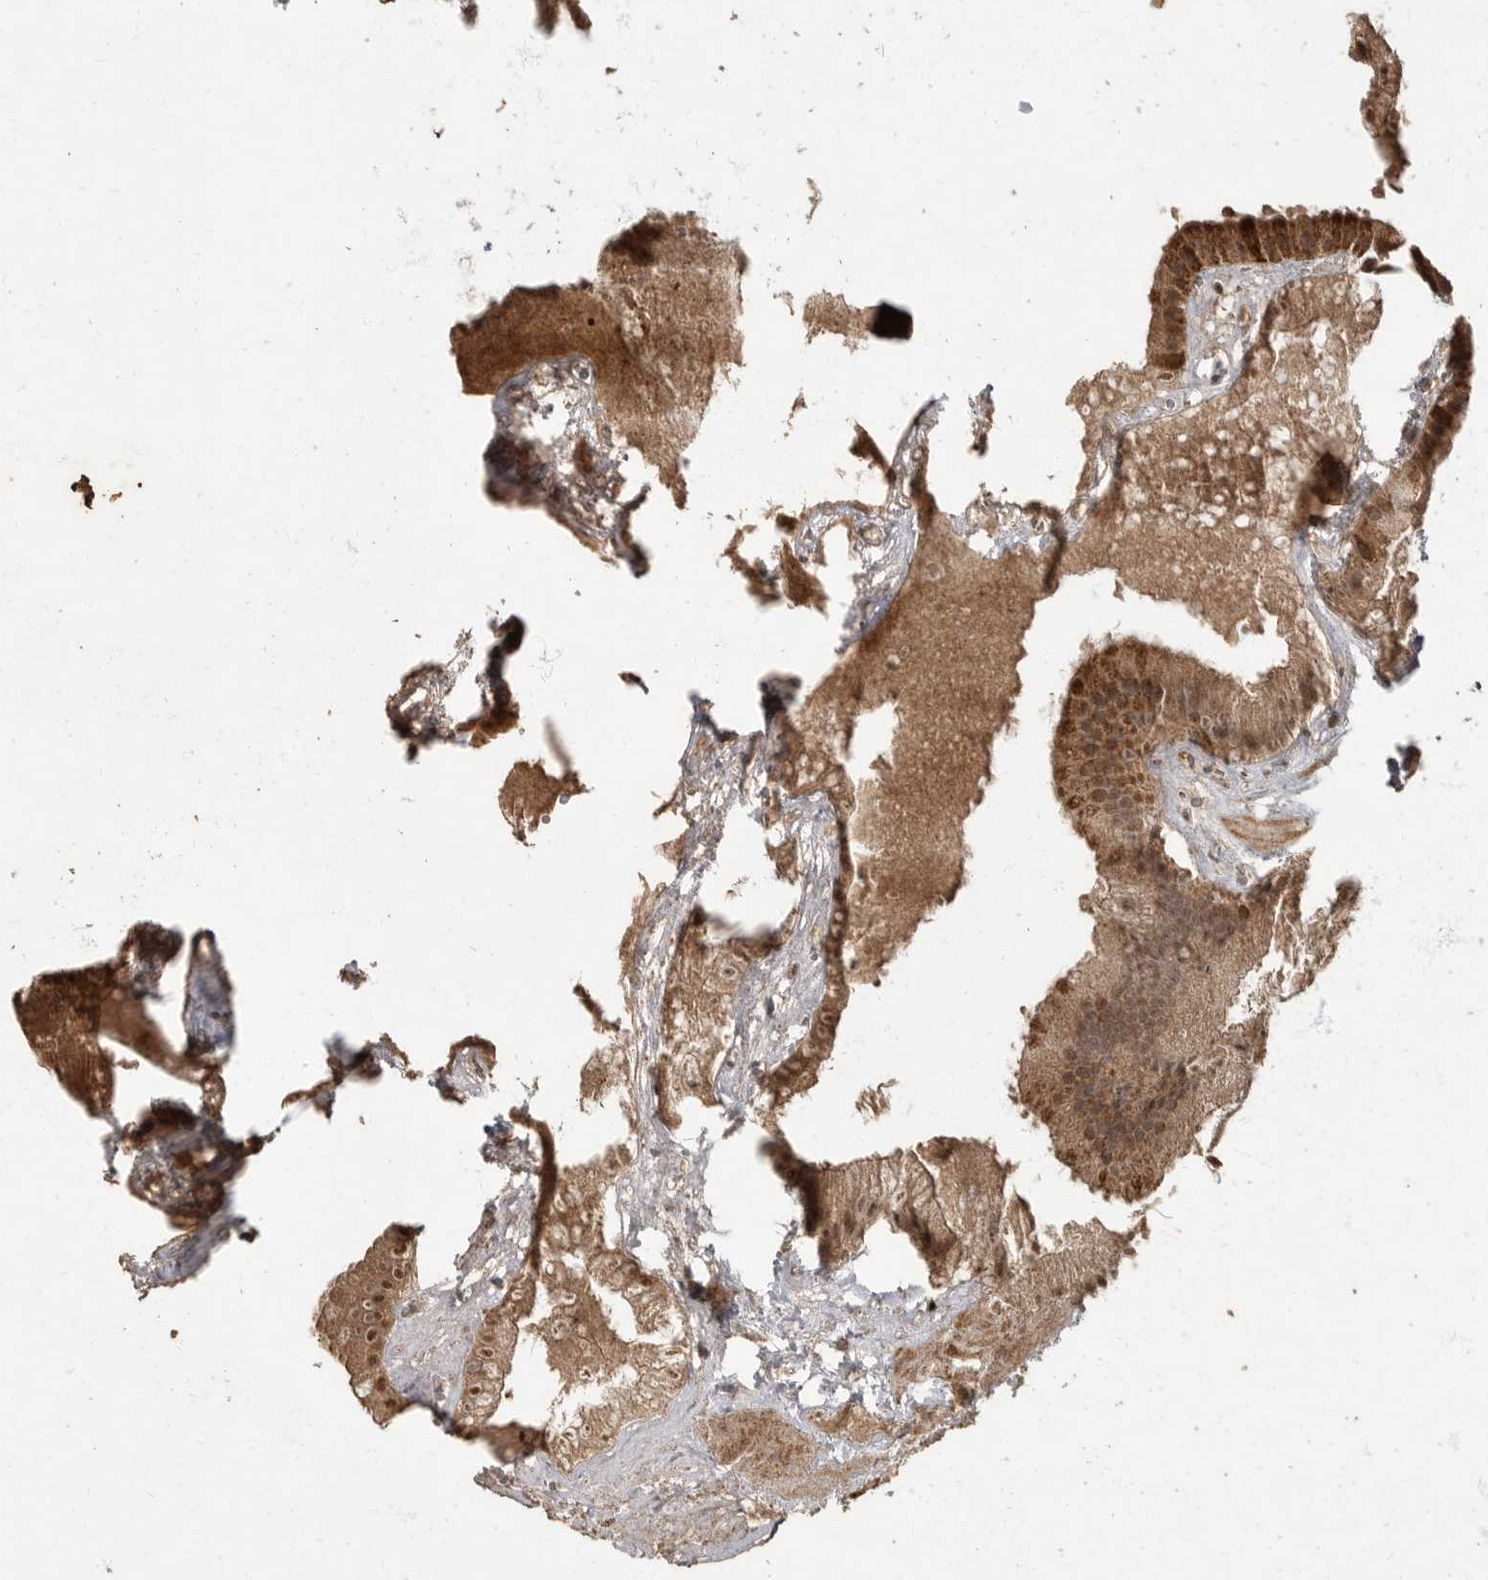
{"staining": {"intensity": "strong", "quantity": ">75%", "location": "cytoplasmic/membranous"}, "tissue": "gallbladder", "cell_type": "Glandular cells", "image_type": "normal", "snomed": [{"axis": "morphology", "description": "Normal tissue, NOS"}, {"axis": "topography", "description": "Gallbladder"}], "caption": "Gallbladder was stained to show a protein in brown. There is high levels of strong cytoplasmic/membranous staining in about >75% of glandular cells.", "gene": "MAFG", "patient": {"sex": "male", "age": 55}}